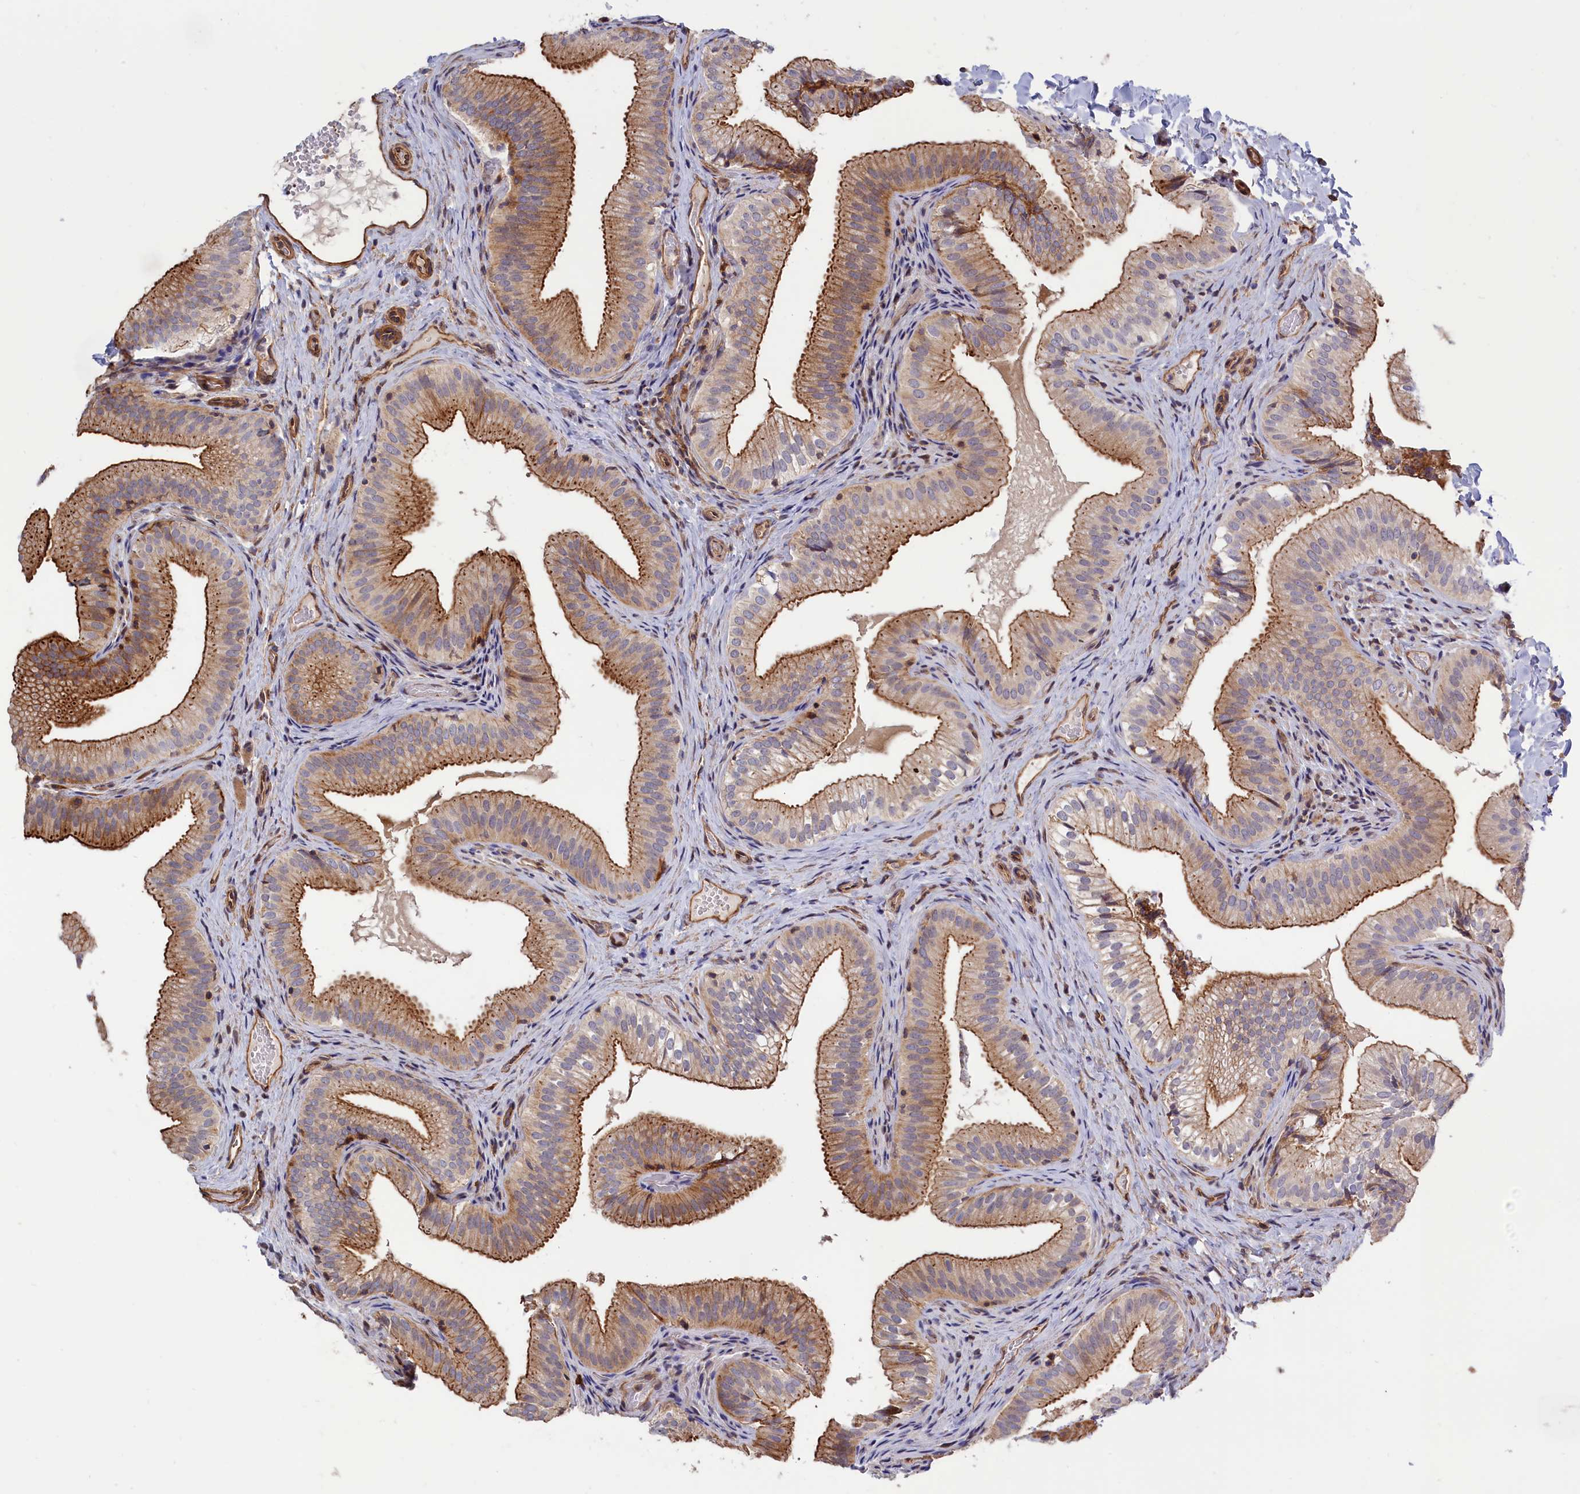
{"staining": {"intensity": "moderate", "quantity": "25%-75%", "location": "cytoplasmic/membranous"}, "tissue": "gallbladder", "cell_type": "Glandular cells", "image_type": "normal", "snomed": [{"axis": "morphology", "description": "Normal tissue, NOS"}, {"axis": "topography", "description": "Gallbladder"}], "caption": "IHC histopathology image of benign gallbladder: human gallbladder stained using immunohistochemistry shows medium levels of moderate protein expression localized specifically in the cytoplasmic/membranous of glandular cells, appearing as a cytoplasmic/membranous brown color.", "gene": "ANKRD27", "patient": {"sex": "female", "age": 30}}